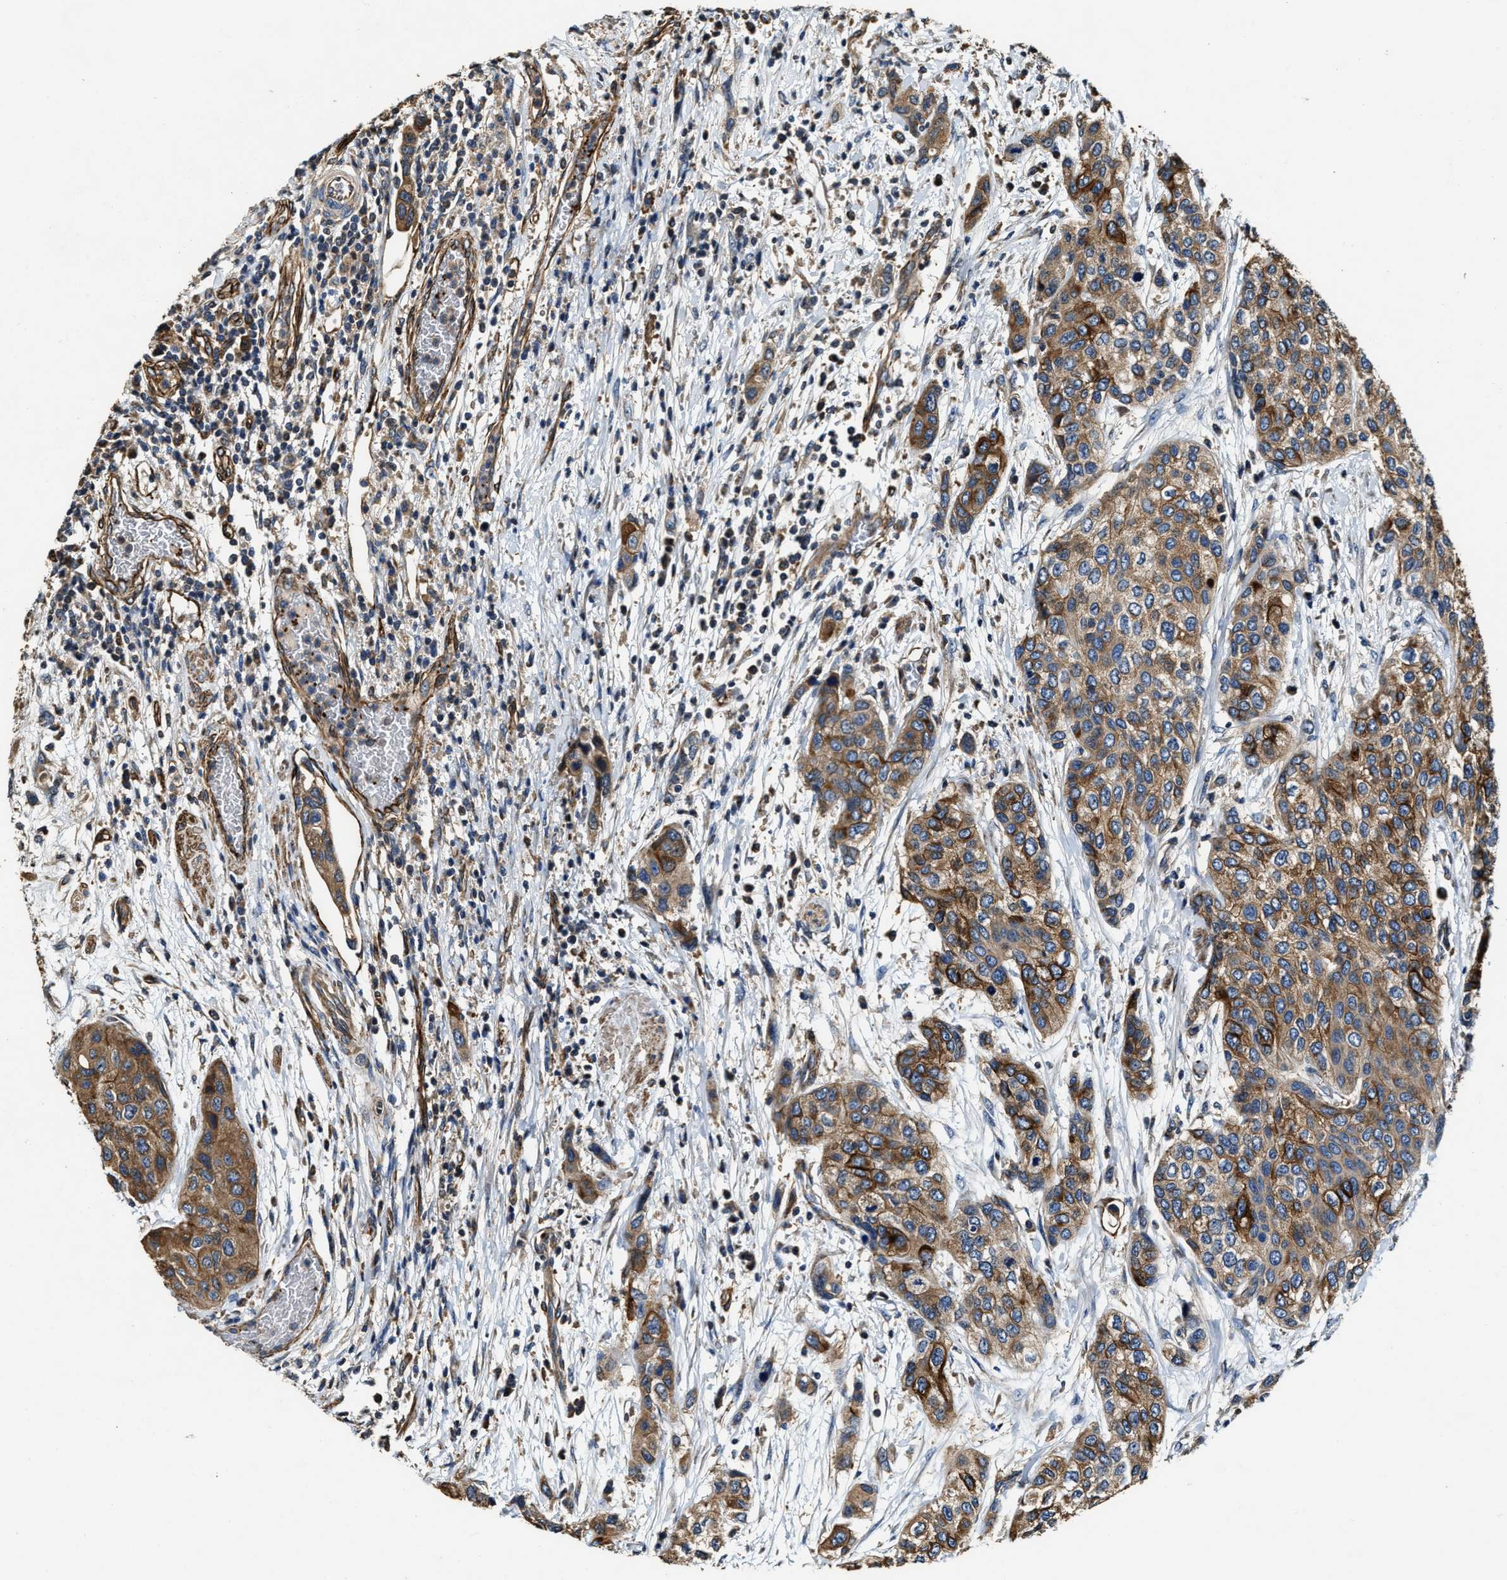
{"staining": {"intensity": "strong", "quantity": "25%-75%", "location": "cytoplasmic/membranous"}, "tissue": "urothelial cancer", "cell_type": "Tumor cells", "image_type": "cancer", "snomed": [{"axis": "morphology", "description": "Urothelial carcinoma, High grade"}, {"axis": "topography", "description": "Urinary bladder"}], "caption": "This micrograph shows immunohistochemistry staining of human urothelial carcinoma (high-grade), with high strong cytoplasmic/membranous positivity in about 25%-75% of tumor cells.", "gene": "GFRA3", "patient": {"sex": "female", "age": 56}}